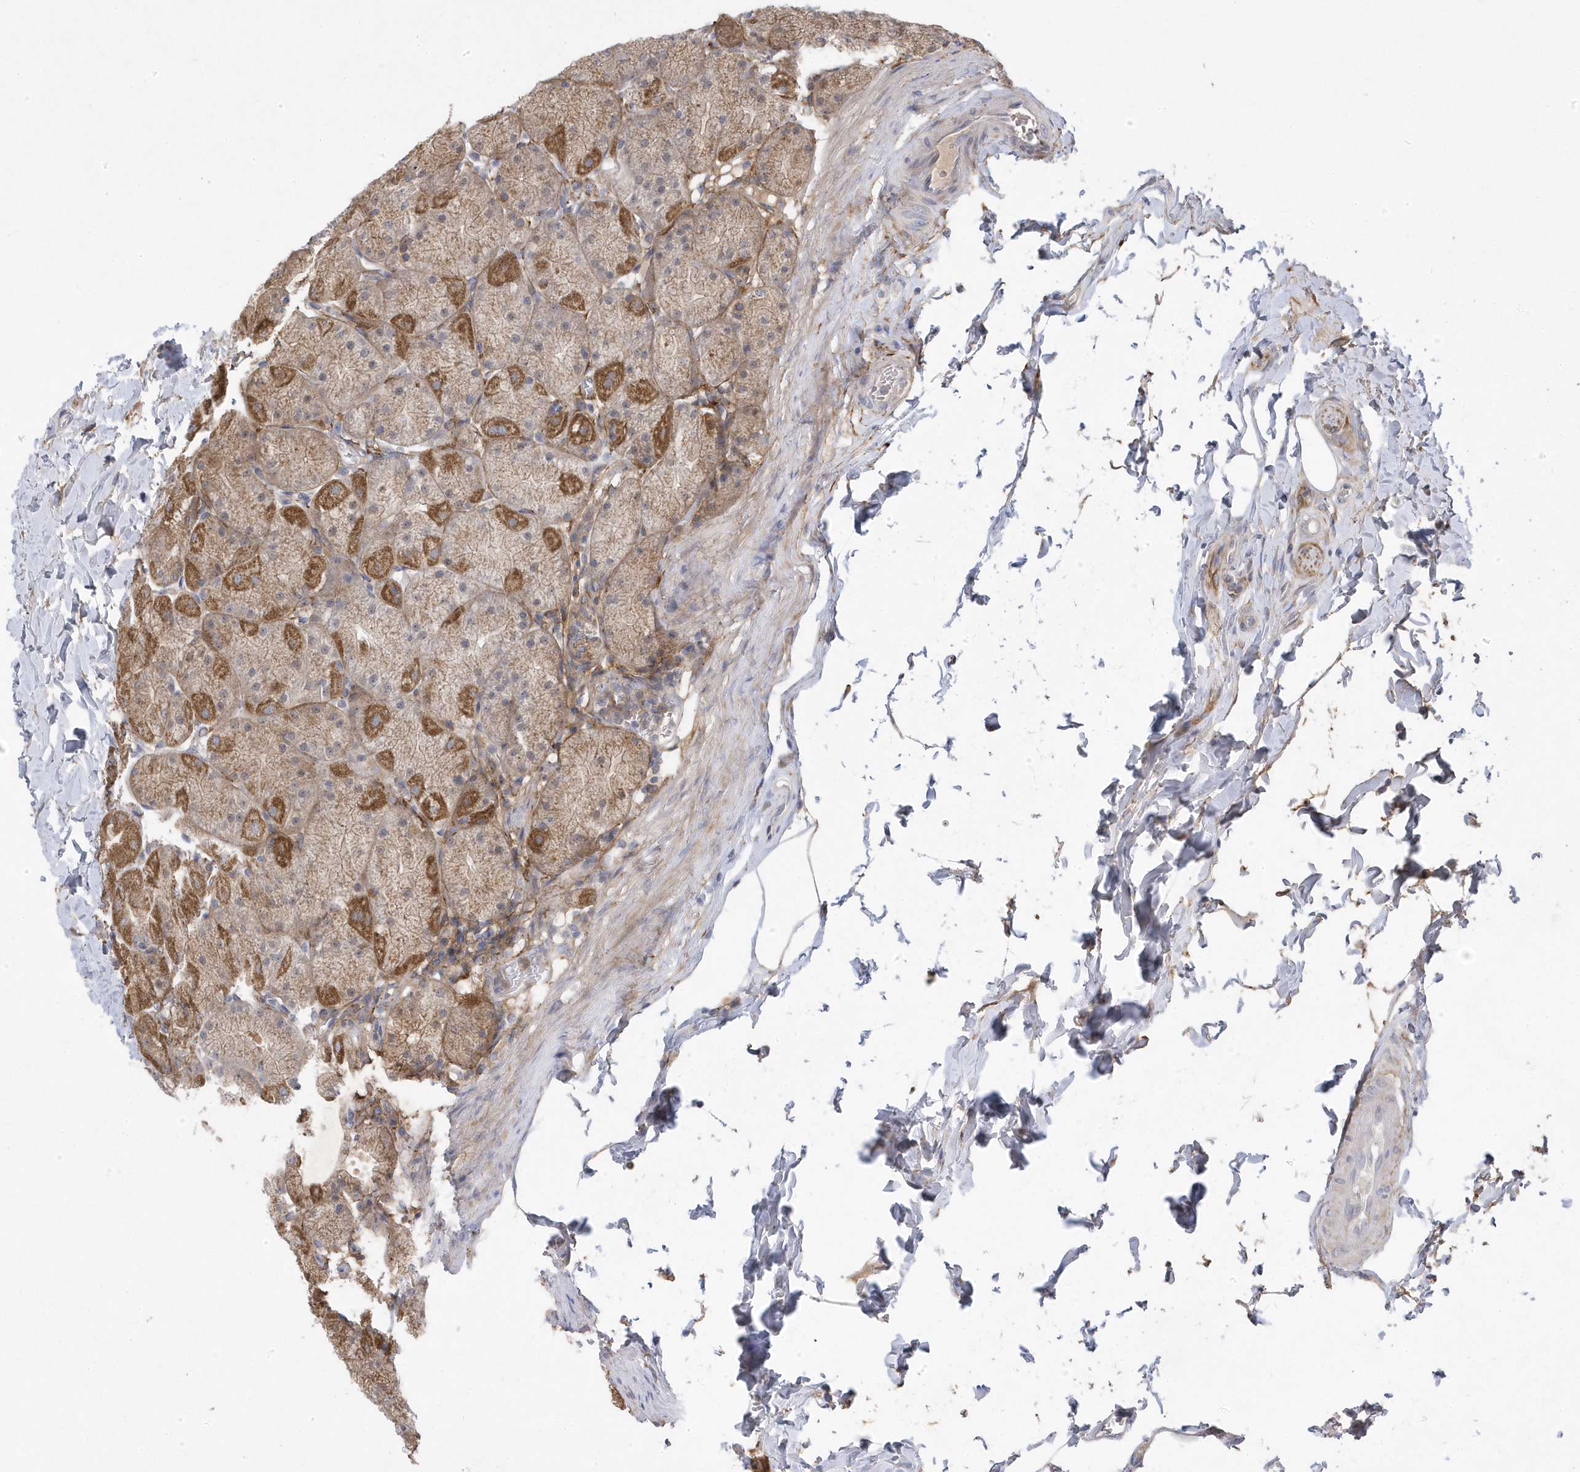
{"staining": {"intensity": "strong", "quantity": "25%-75%", "location": "cytoplasmic/membranous"}, "tissue": "stomach", "cell_type": "Glandular cells", "image_type": "normal", "snomed": [{"axis": "morphology", "description": "Normal tissue, NOS"}, {"axis": "topography", "description": "Stomach, upper"}], "caption": "Brown immunohistochemical staining in normal stomach exhibits strong cytoplasmic/membranous expression in about 25%-75% of glandular cells.", "gene": "ANAPC1", "patient": {"sex": "female", "age": 56}}